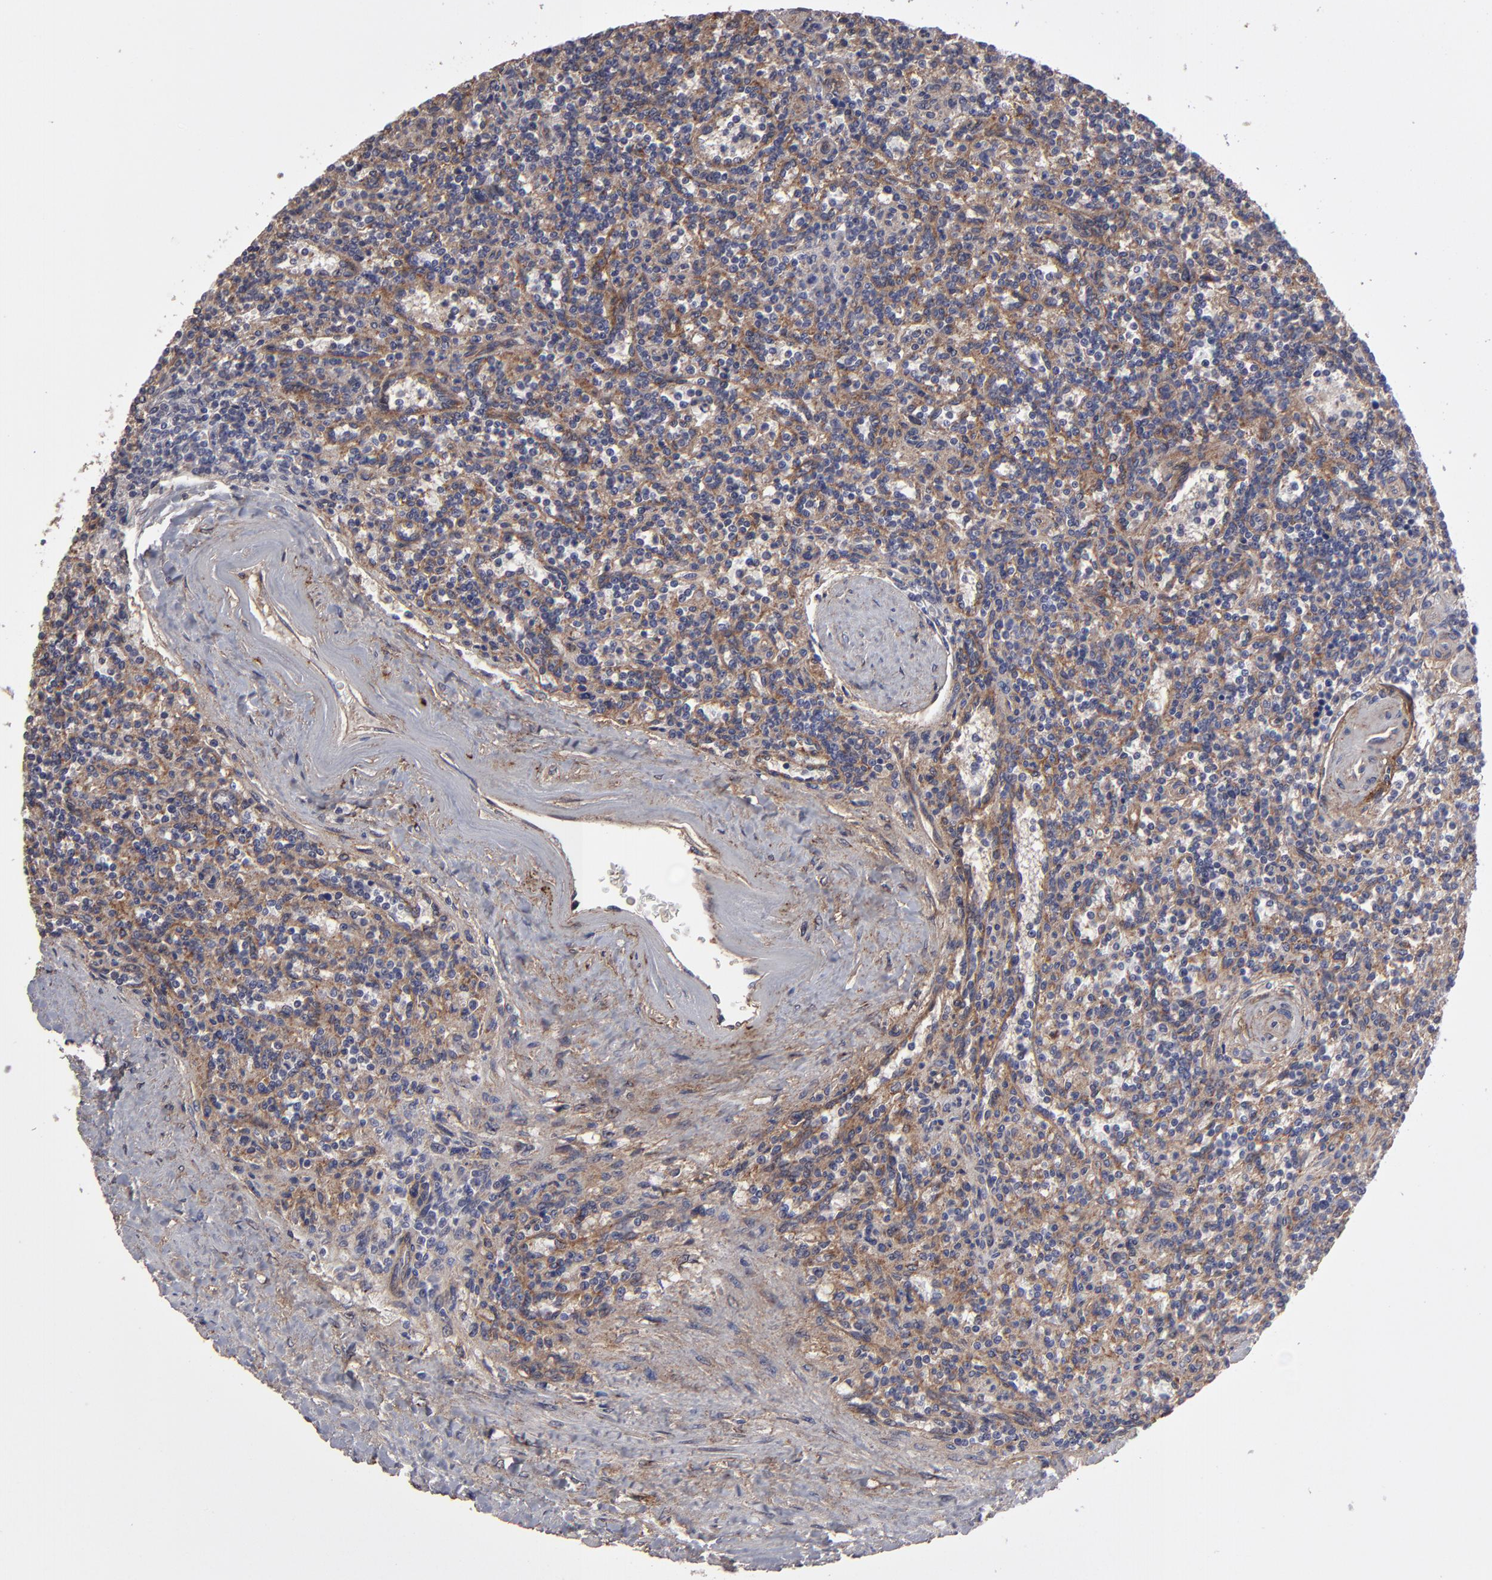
{"staining": {"intensity": "moderate", "quantity": "25%-75%", "location": "cytoplasmic/membranous"}, "tissue": "lymphoma", "cell_type": "Tumor cells", "image_type": "cancer", "snomed": [{"axis": "morphology", "description": "Malignant lymphoma, non-Hodgkin's type, Low grade"}, {"axis": "topography", "description": "Spleen"}], "caption": "A brown stain shows moderate cytoplasmic/membranous expression of a protein in lymphoma tumor cells.", "gene": "ITGB5", "patient": {"sex": "male", "age": 73}}